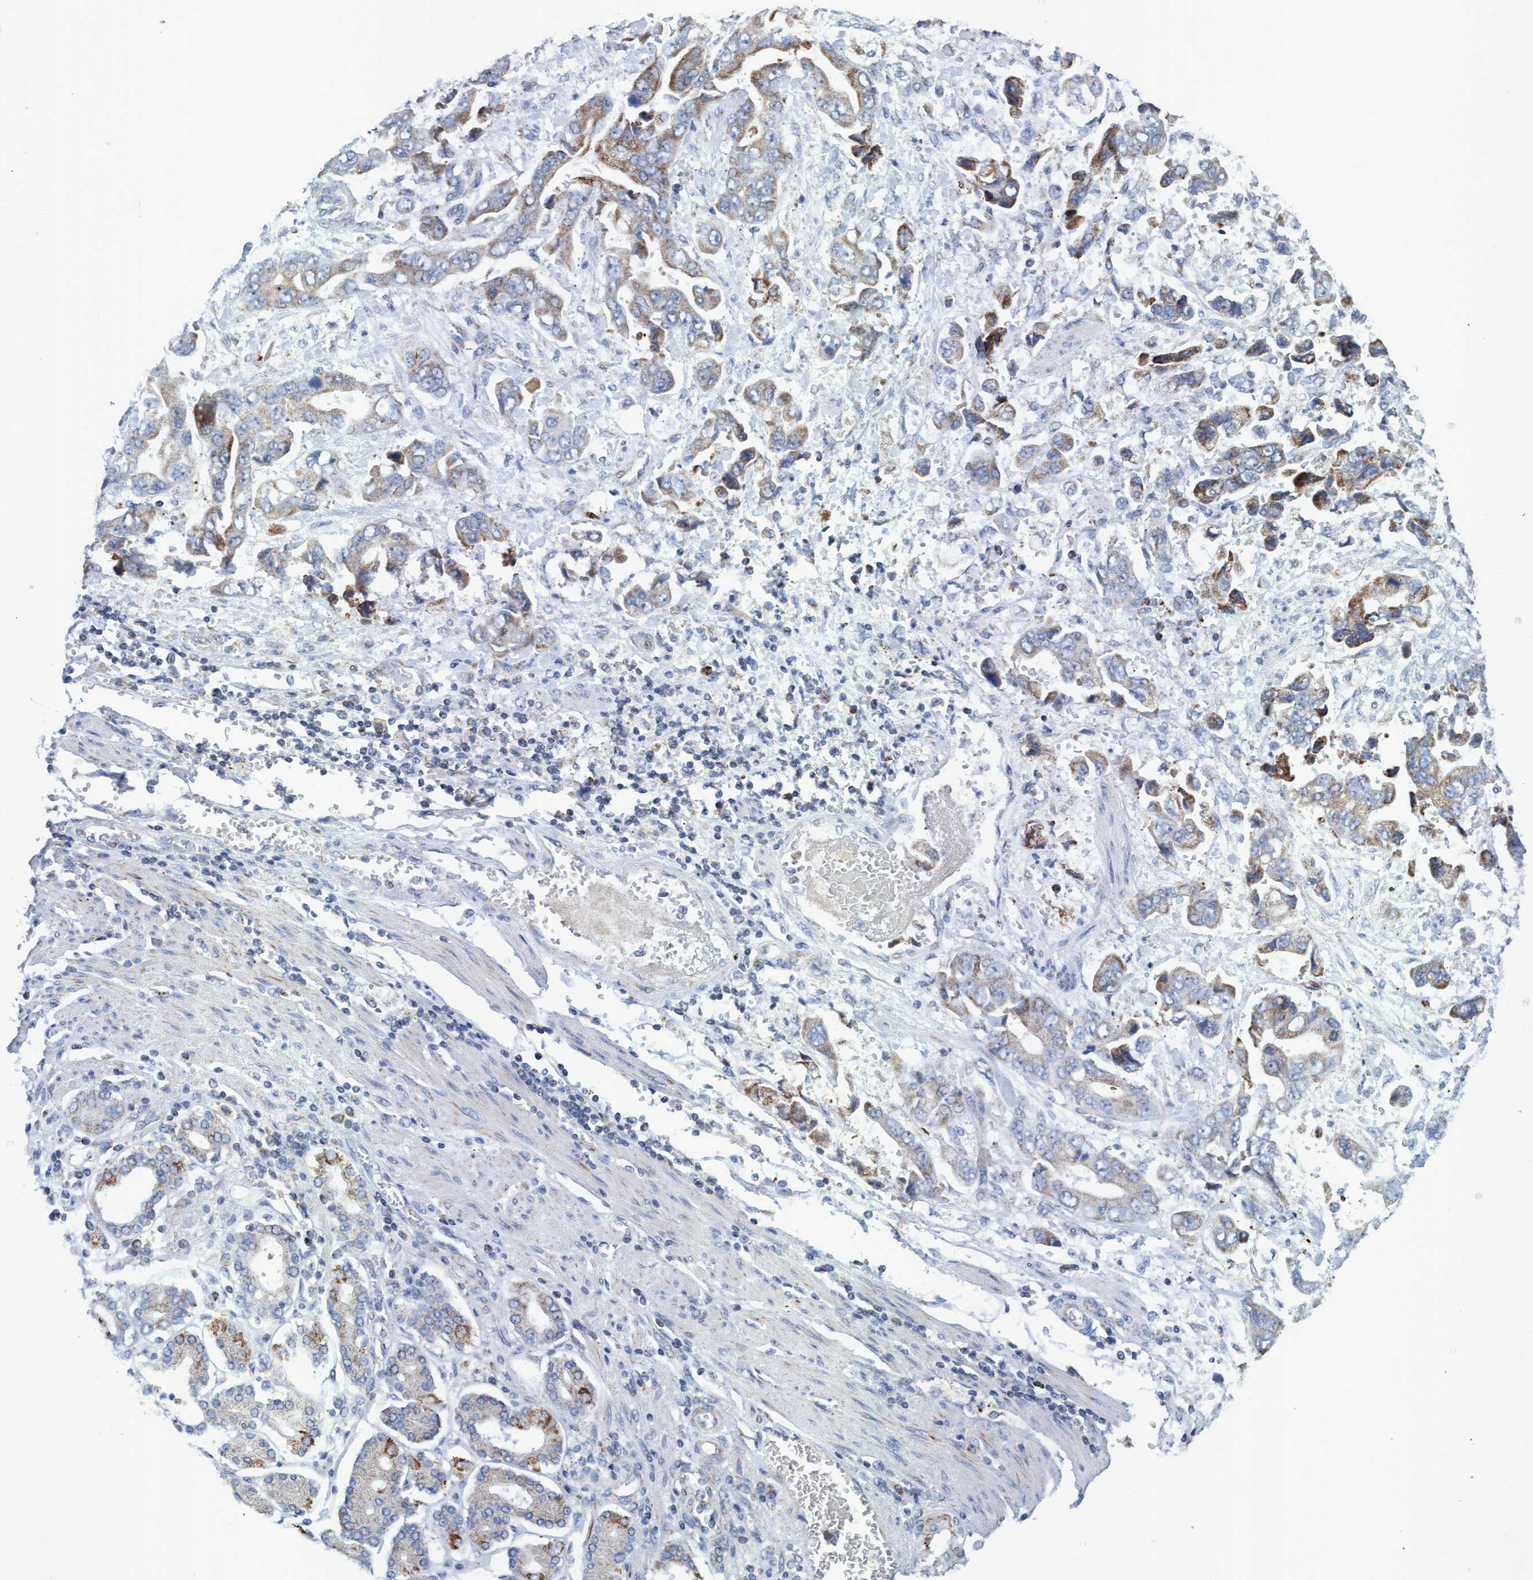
{"staining": {"intensity": "moderate", "quantity": ">75%", "location": "cytoplasmic/membranous"}, "tissue": "stomach cancer", "cell_type": "Tumor cells", "image_type": "cancer", "snomed": [{"axis": "morphology", "description": "Normal tissue, NOS"}, {"axis": "morphology", "description": "Adenocarcinoma, NOS"}, {"axis": "topography", "description": "Stomach"}], "caption": "Stomach cancer stained with a protein marker demonstrates moderate staining in tumor cells.", "gene": "GGA3", "patient": {"sex": "male", "age": 62}}